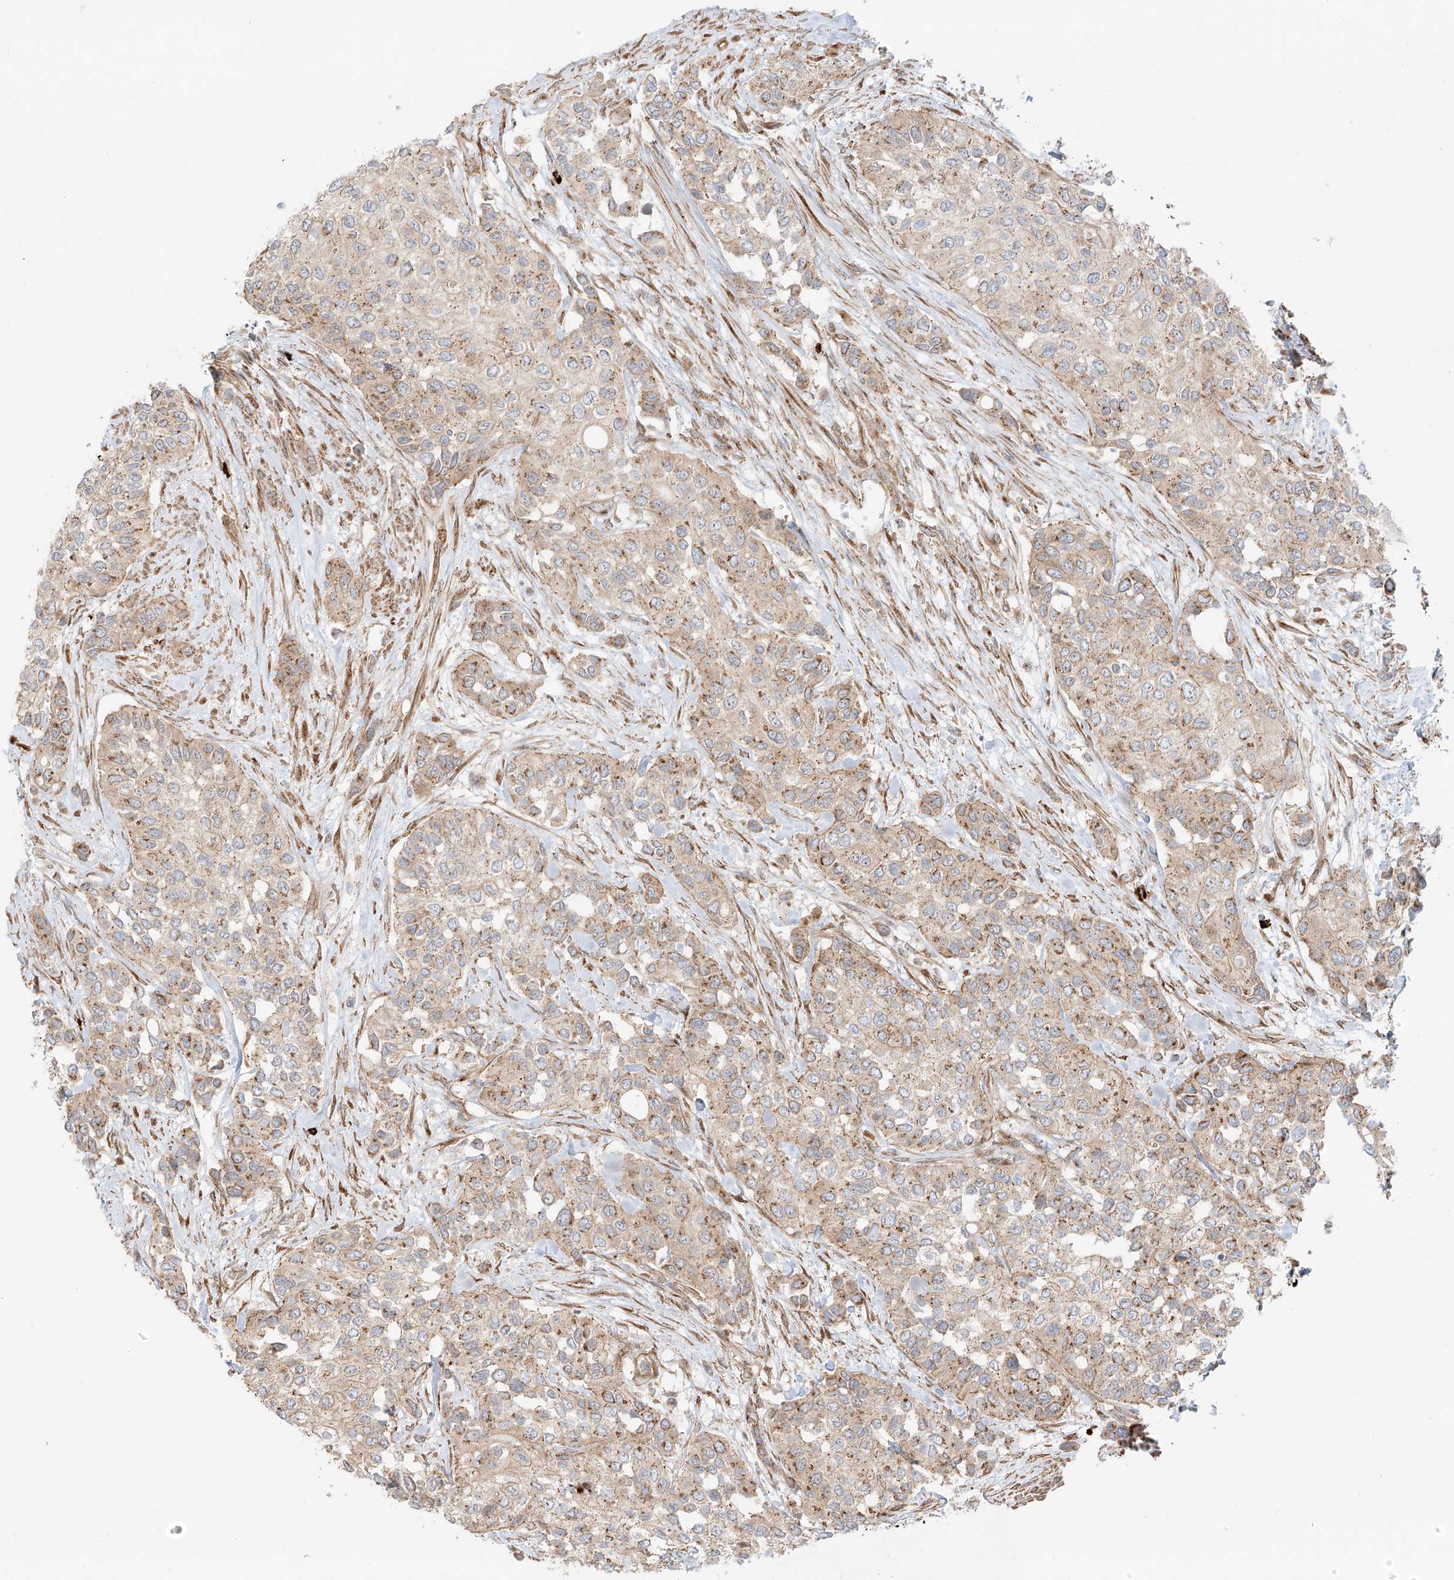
{"staining": {"intensity": "moderate", "quantity": "25%-75%", "location": "cytoplasmic/membranous"}, "tissue": "urothelial cancer", "cell_type": "Tumor cells", "image_type": "cancer", "snomed": [{"axis": "morphology", "description": "Normal tissue, NOS"}, {"axis": "morphology", "description": "Urothelial carcinoma, High grade"}, {"axis": "topography", "description": "Vascular tissue"}, {"axis": "topography", "description": "Urinary bladder"}], "caption": "Moderate cytoplasmic/membranous staining for a protein is present in approximately 25%-75% of tumor cells of urothelial cancer using immunohistochemistry (IHC).", "gene": "ZNF287", "patient": {"sex": "female", "age": 56}}